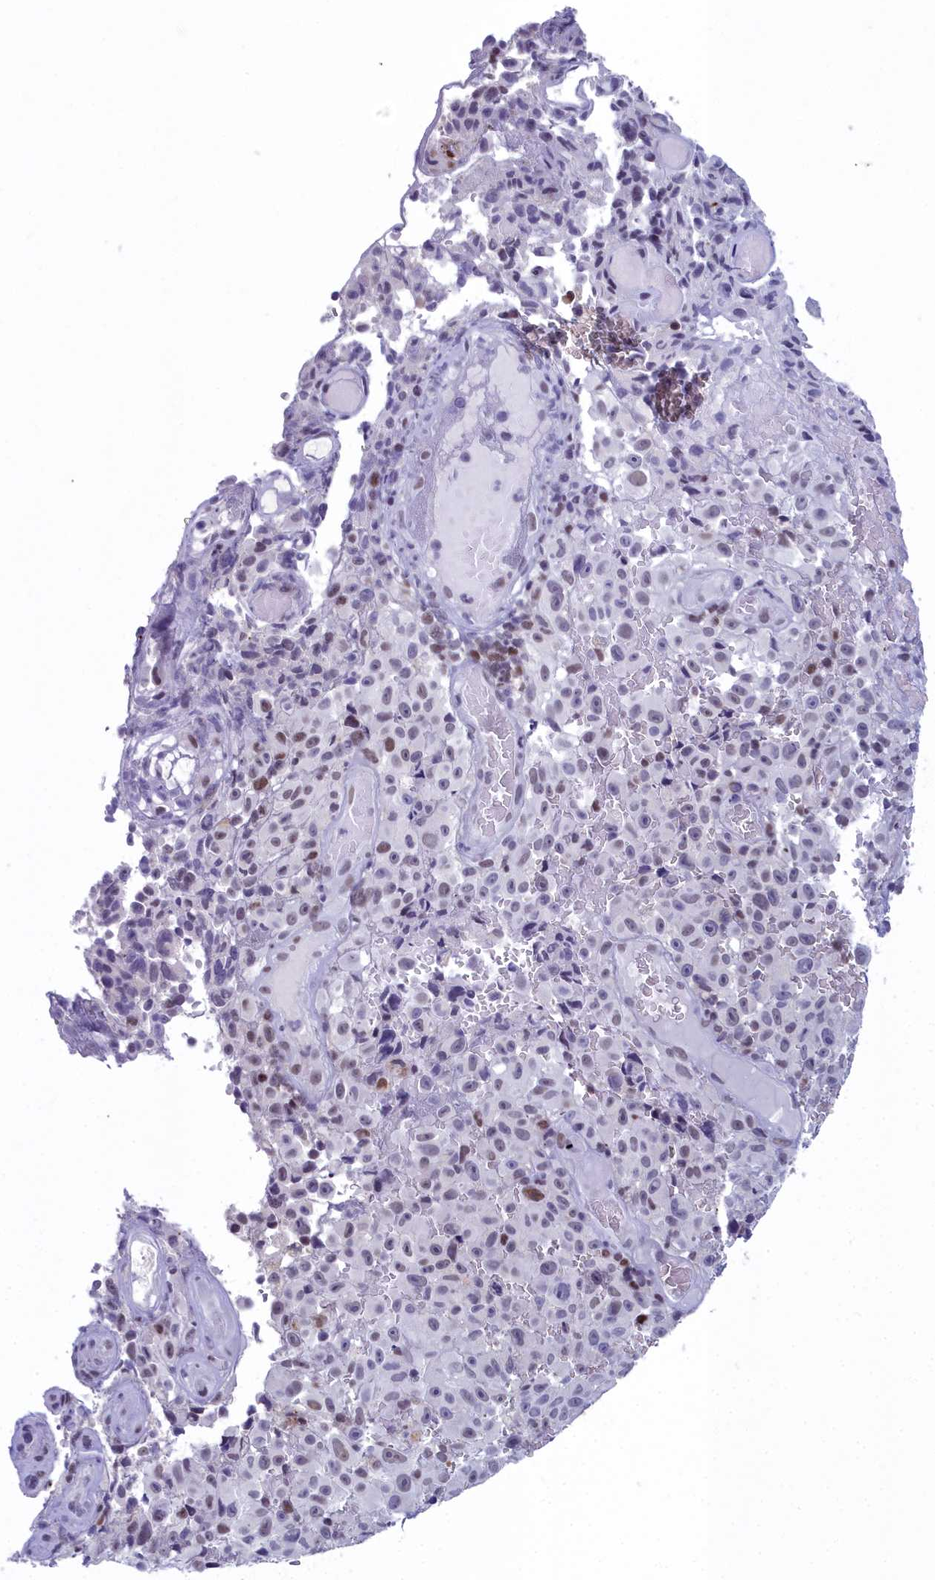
{"staining": {"intensity": "moderate", "quantity": "<25%", "location": "nuclear"}, "tissue": "melanoma", "cell_type": "Tumor cells", "image_type": "cancer", "snomed": [{"axis": "morphology", "description": "Malignant melanoma, NOS"}, {"axis": "topography", "description": "Skin"}], "caption": "Immunohistochemistry (DAB (3,3'-diaminobenzidine)) staining of melanoma demonstrates moderate nuclear protein expression in approximately <25% of tumor cells.", "gene": "CCDC97", "patient": {"sex": "female", "age": 82}}